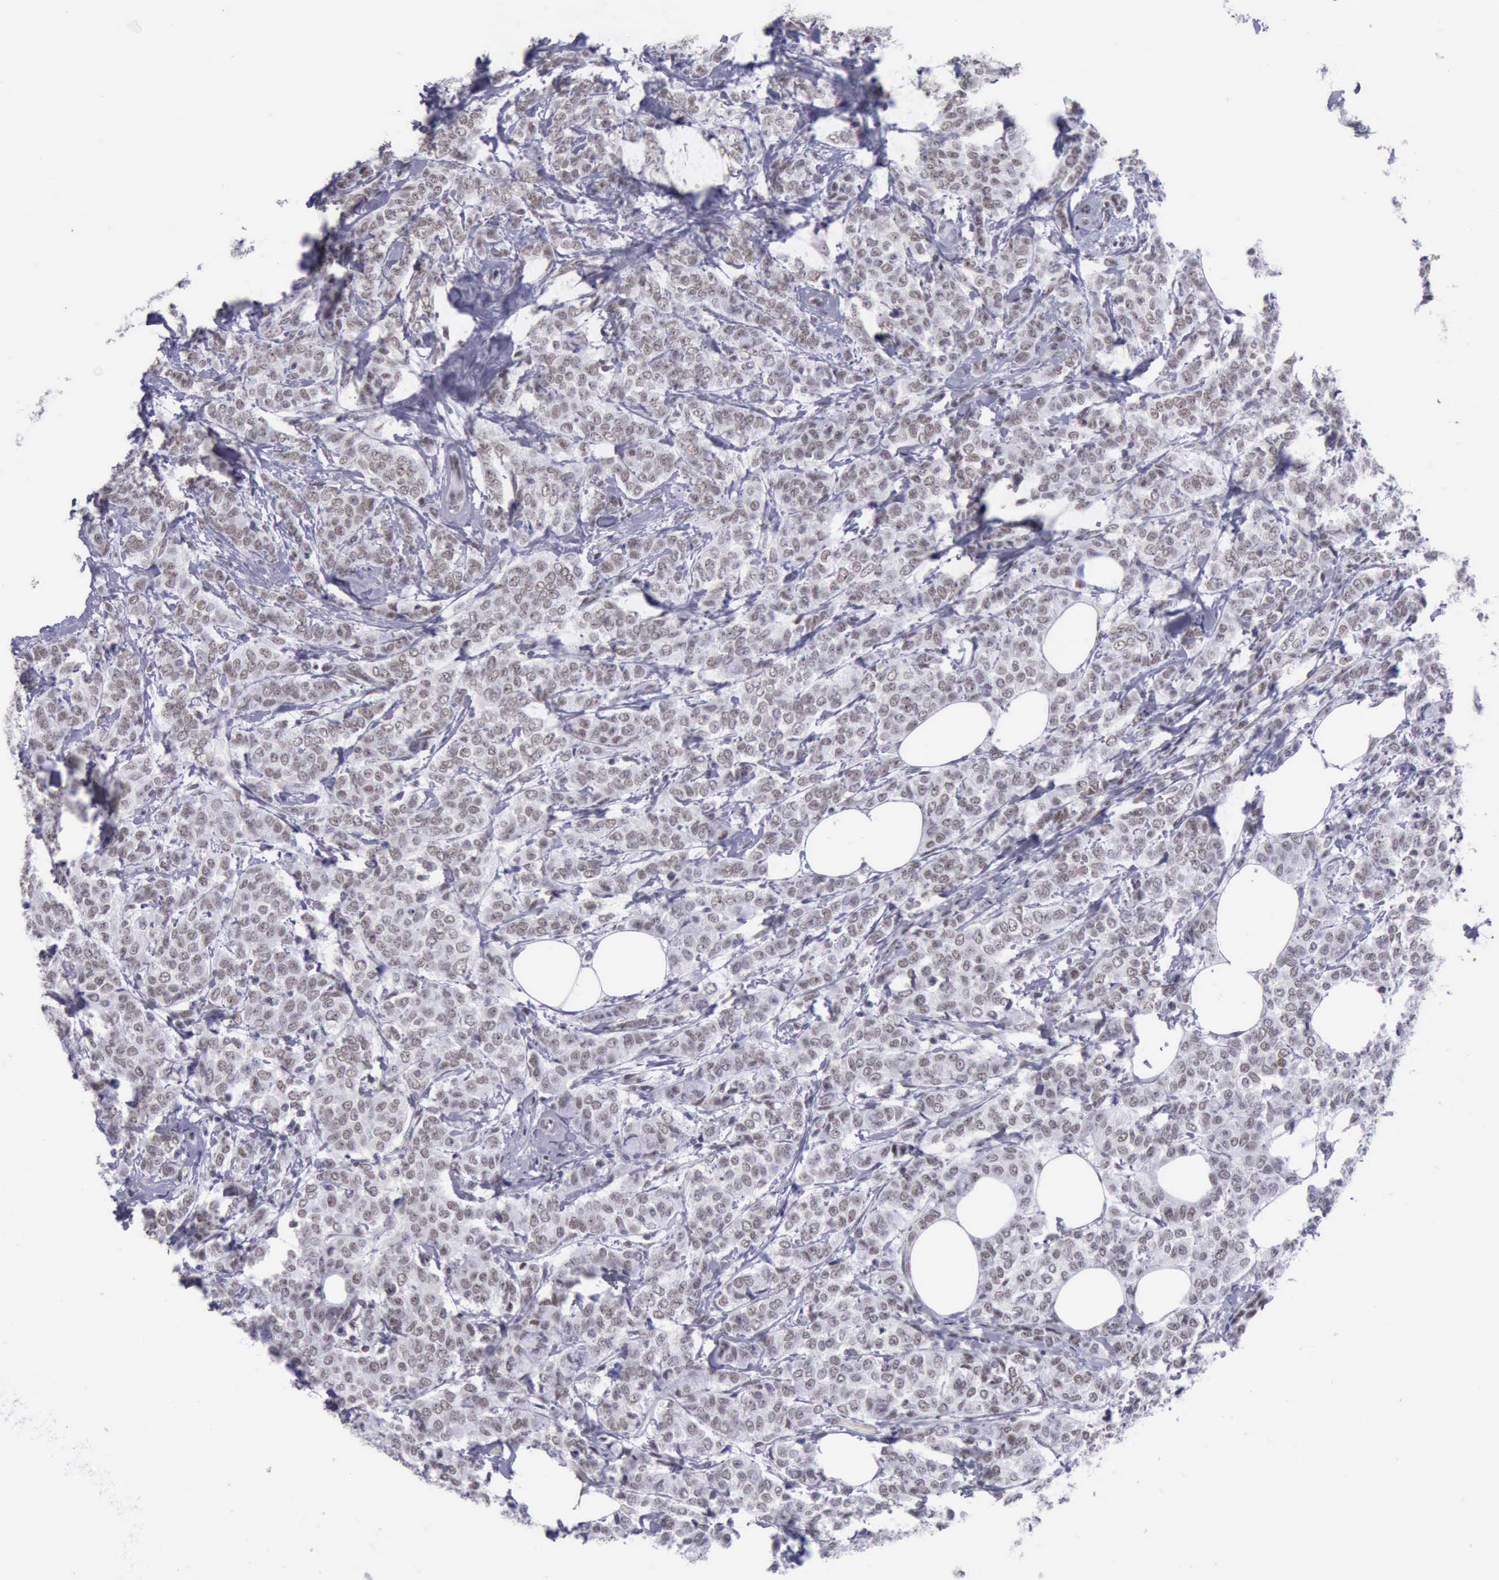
{"staining": {"intensity": "weak", "quantity": "25%-75%", "location": "nuclear"}, "tissue": "breast cancer", "cell_type": "Tumor cells", "image_type": "cancer", "snomed": [{"axis": "morphology", "description": "Lobular carcinoma"}, {"axis": "topography", "description": "Breast"}], "caption": "A photomicrograph of breast lobular carcinoma stained for a protein demonstrates weak nuclear brown staining in tumor cells.", "gene": "EP300", "patient": {"sex": "female", "age": 60}}